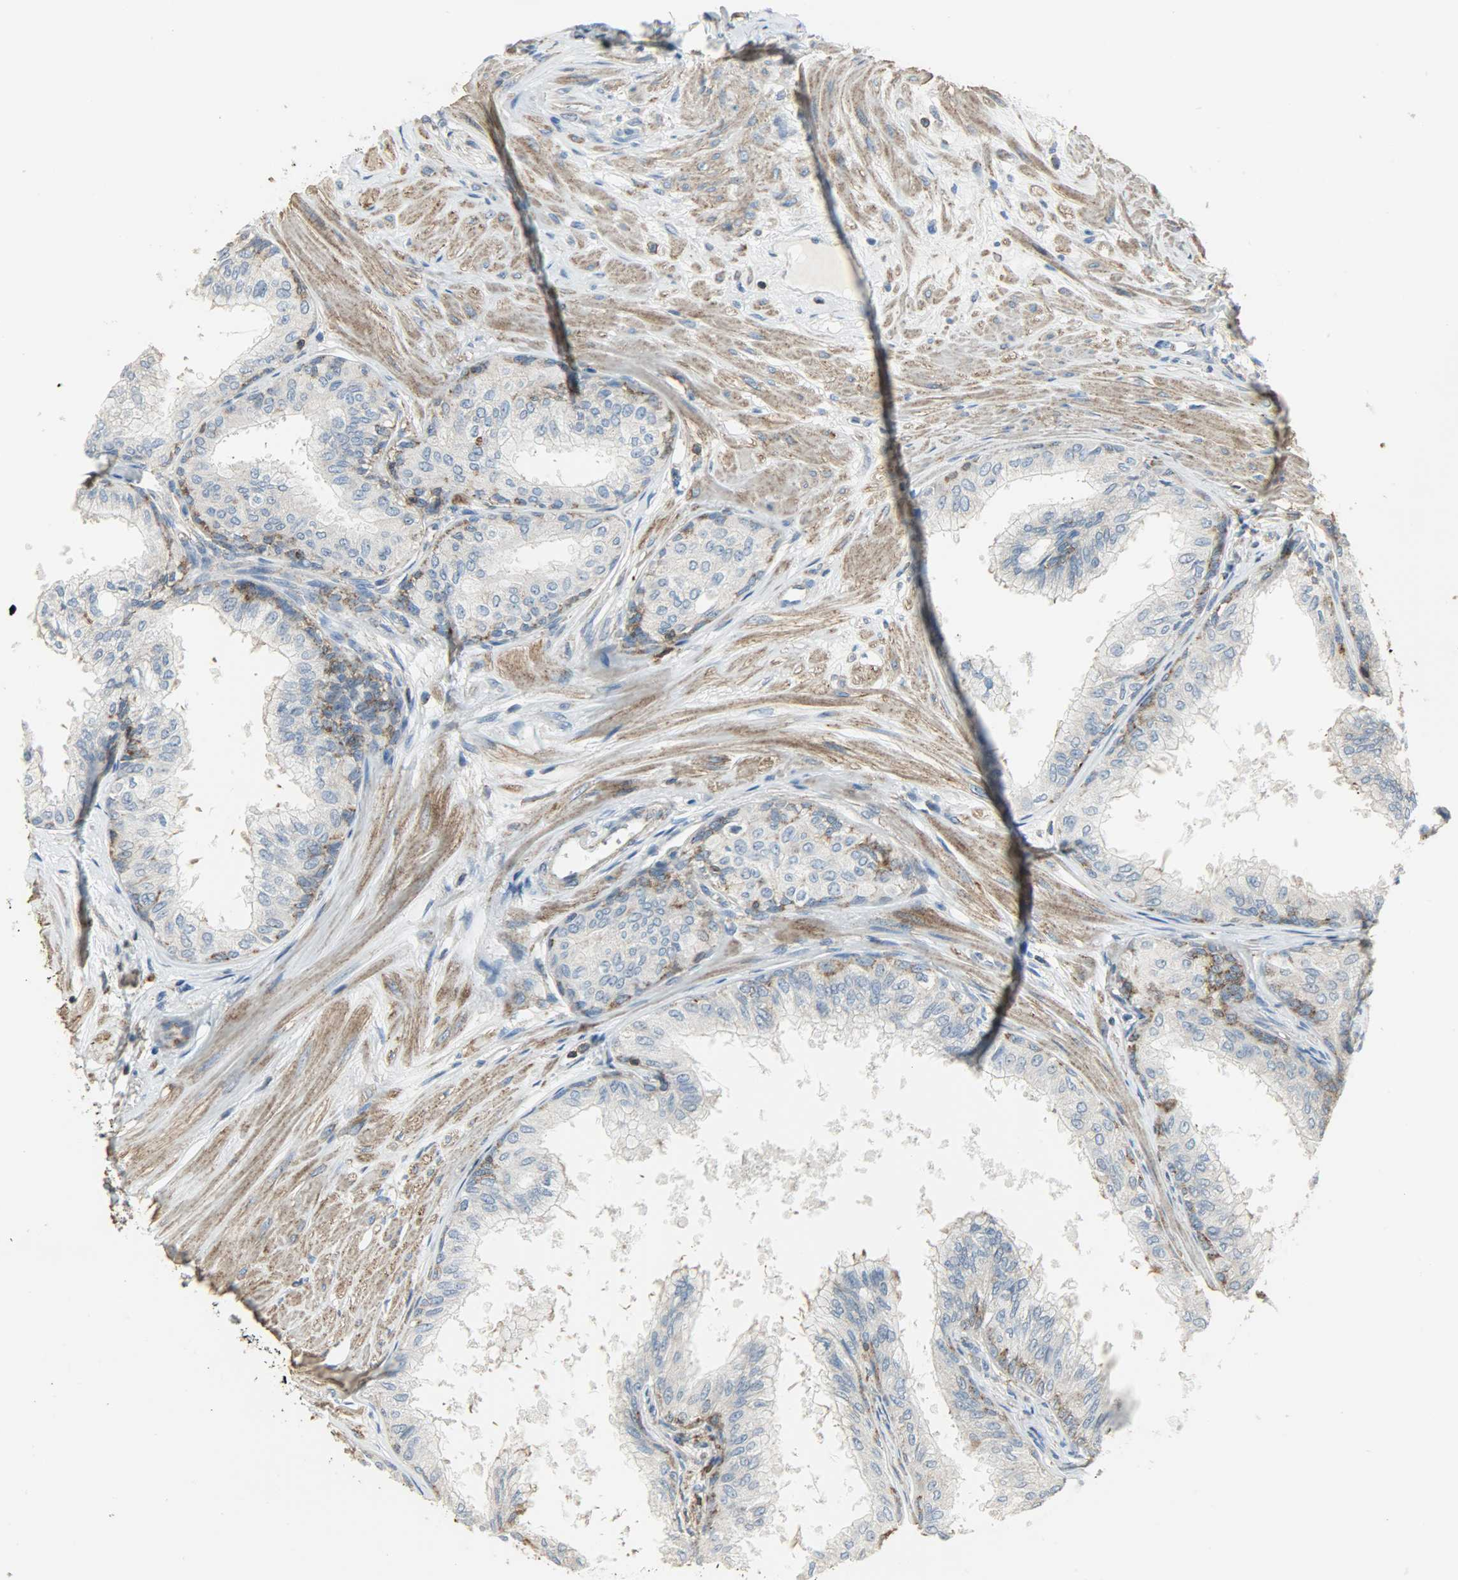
{"staining": {"intensity": "weak", "quantity": ">75%", "location": "cytoplasmic/membranous"}, "tissue": "prostate", "cell_type": "Glandular cells", "image_type": "normal", "snomed": [{"axis": "morphology", "description": "Normal tissue, NOS"}, {"axis": "topography", "description": "Prostate"}, {"axis": "topography", "description": "Seminal veicle"}], "caption": "The micrograph reveals a brown stain indicating the presence of a protein in the cytoplasmic/membranous of glandular cells in prostate. (brown staining indicates protein expression, while blue staining denotes nuclei).", "gene": "DNAJA4", "patient": {"sex": "male", "age": 60}}